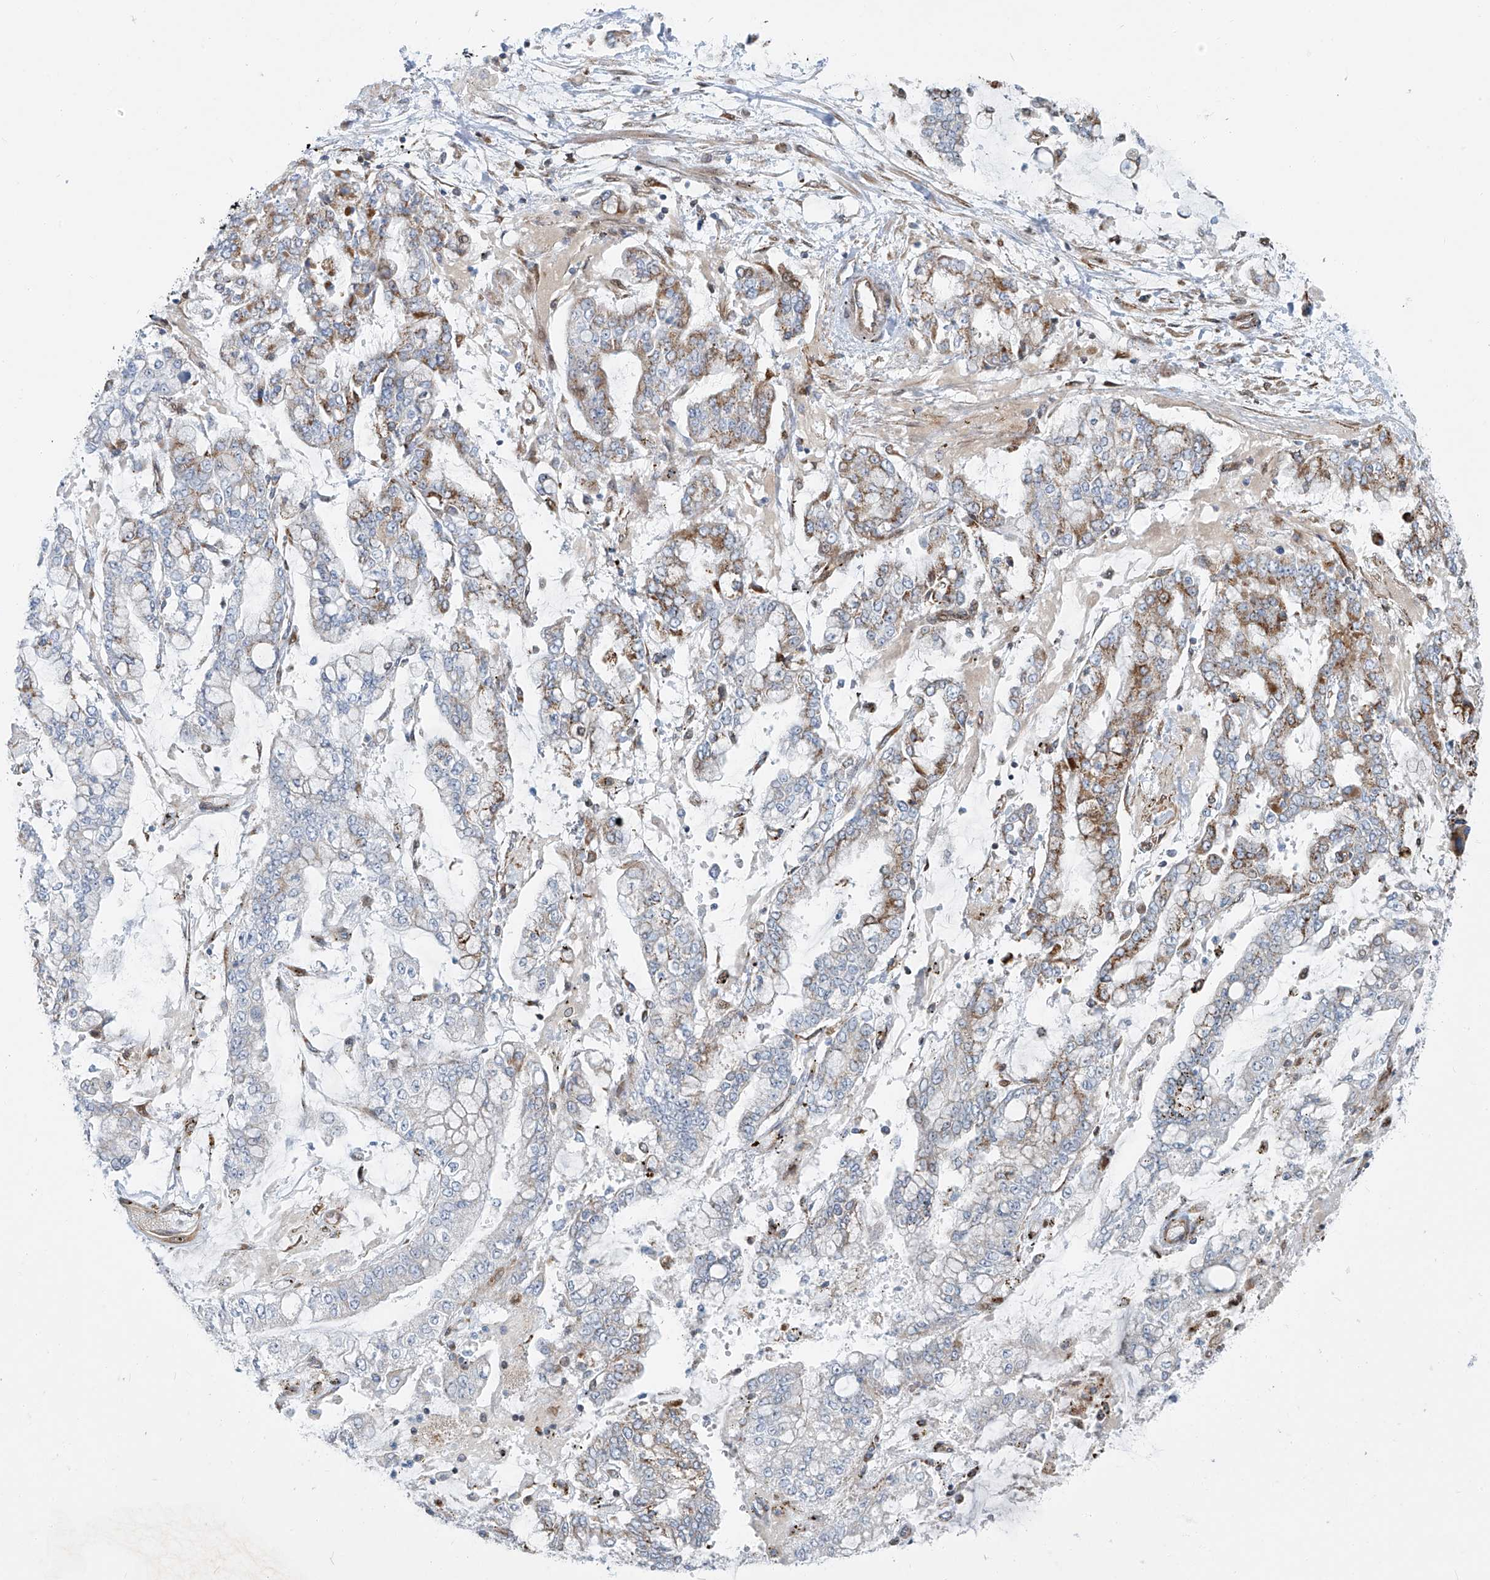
{"staining": {"intensity": "moderate", "quantity": "<25%", "location": "cytoplasmic/membranous"}, "tissue": "stomach cancer", "cell_type": "Tumor cells", "image_type": "cancer", "snomed": [{"axis": "morphology", "description": "Normal tissue, NOS"}, {"axis": "morphology", "description": "Adenocarcinoma, NOS"}, {"axis": "topography", "description": "Stomach, upper"}, {"axis": "topography", "description": "Stomach"}], "caption": "Immunohistochemical staining of human stomach adenocarcinoma reveals moderate cytoplasmic/membranous protein staining in approximately <25% of tumor cells. Ihc stains the protein in brown and the nuclei are stained blue.", "gene": "HIC2", "patient": {"sex": "male", "age": 76}}